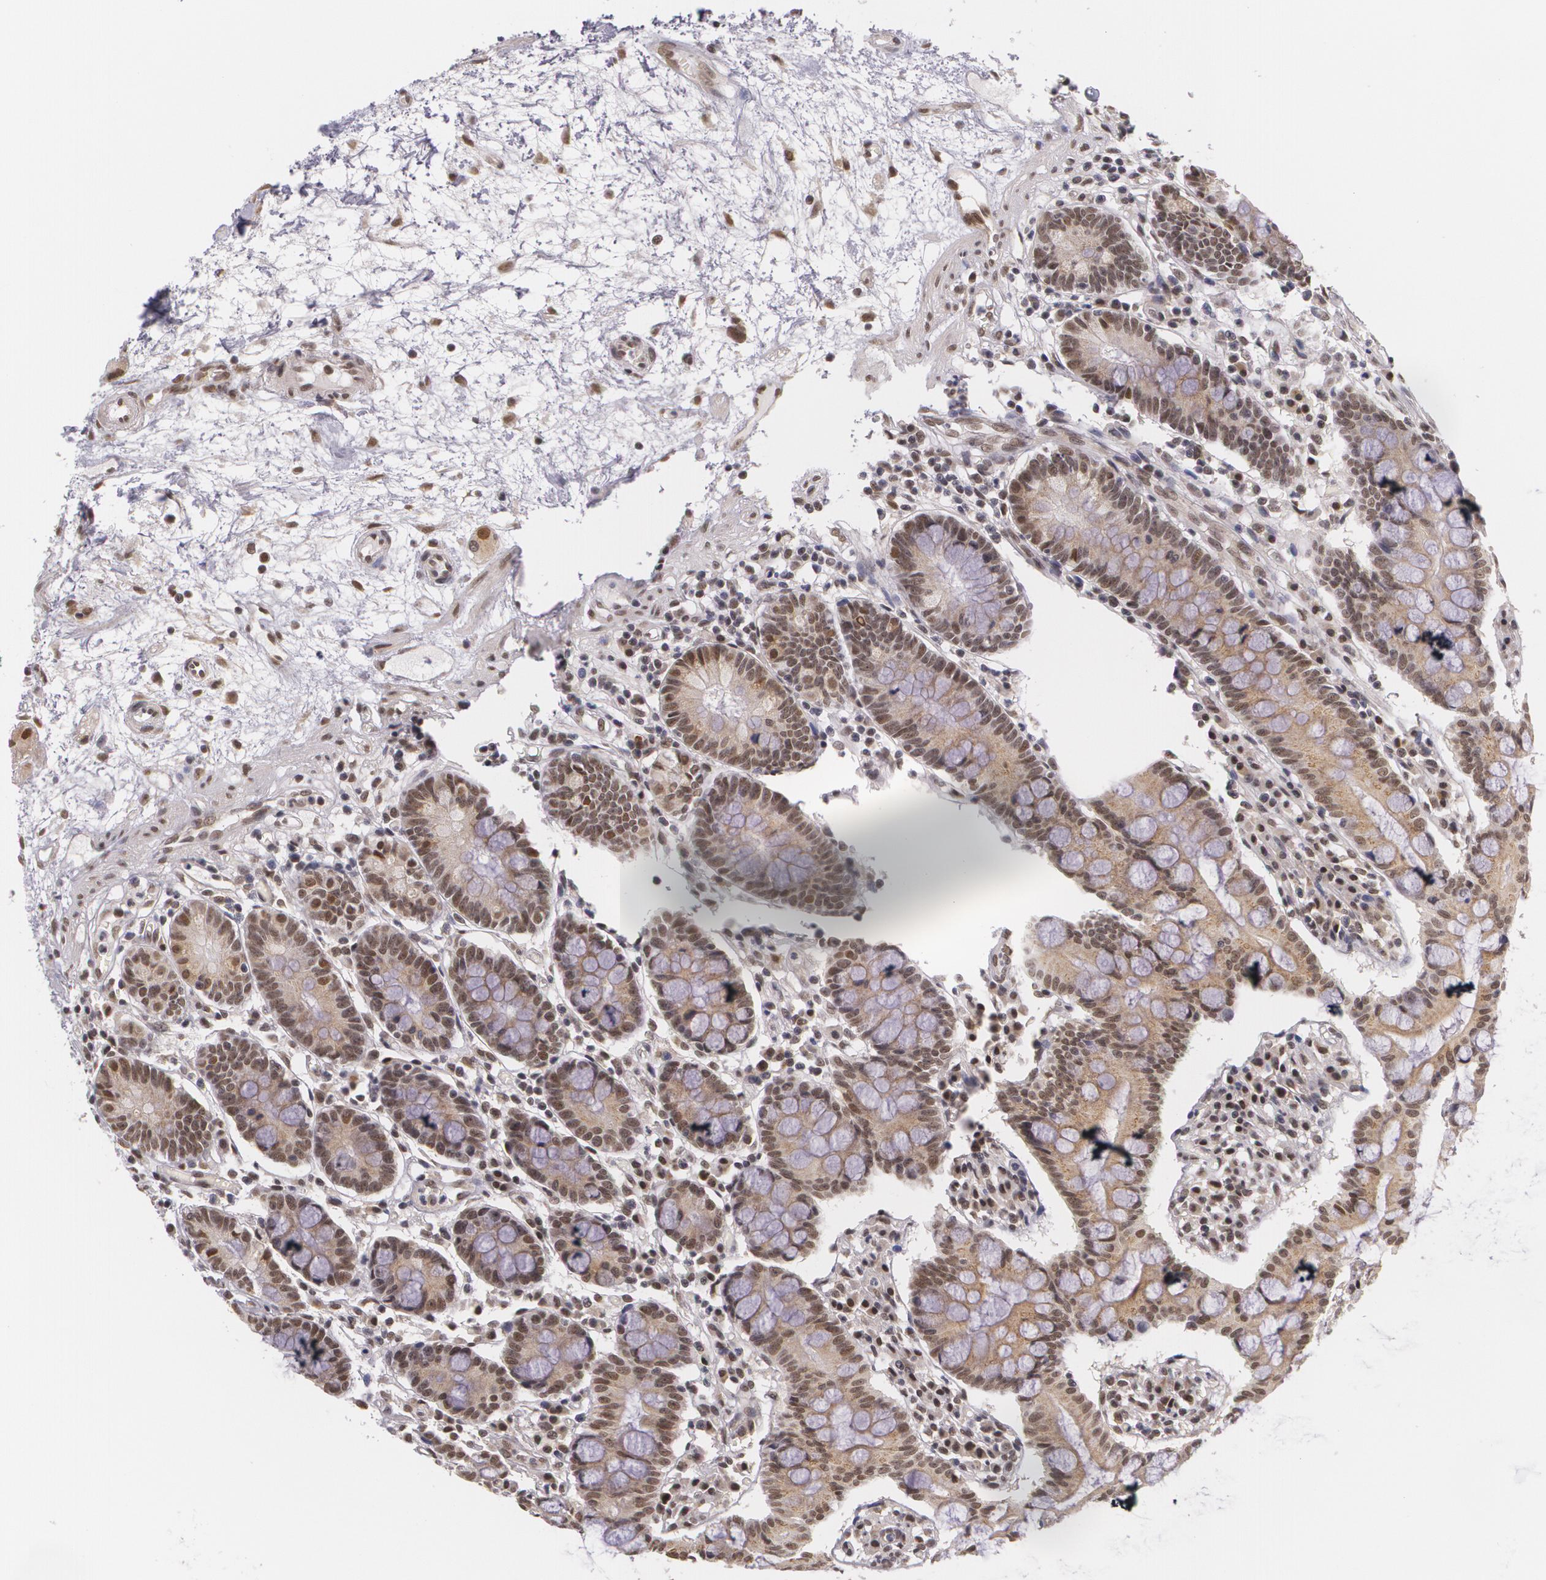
{"staining": {"intensity": "moderate", "quantity": "25%-75%", "location": "cytoplasmic/membranous,nuclear"}, "tissue": "small intestine", "cell_type": "Glandular cells", "image_type": "normal", "snomed": [{"axis": "morphology", "description": "Normal tissue, NOS"}, {"axis": "topography", "description": "Small intestine"}], "caption": "Immunohistochemical staining of unremarkable human small intestine reveals medium levels of moderate cytoplasmic/membranous,nuclear expression in about 25%-75% of glandular cells. Using DAB (brown) and hematoxylin (blue) stains, captured at high magnification using brightfield microscopy.", "gene": "ALX1", "patient": {"sex": "female", "age": 51}}